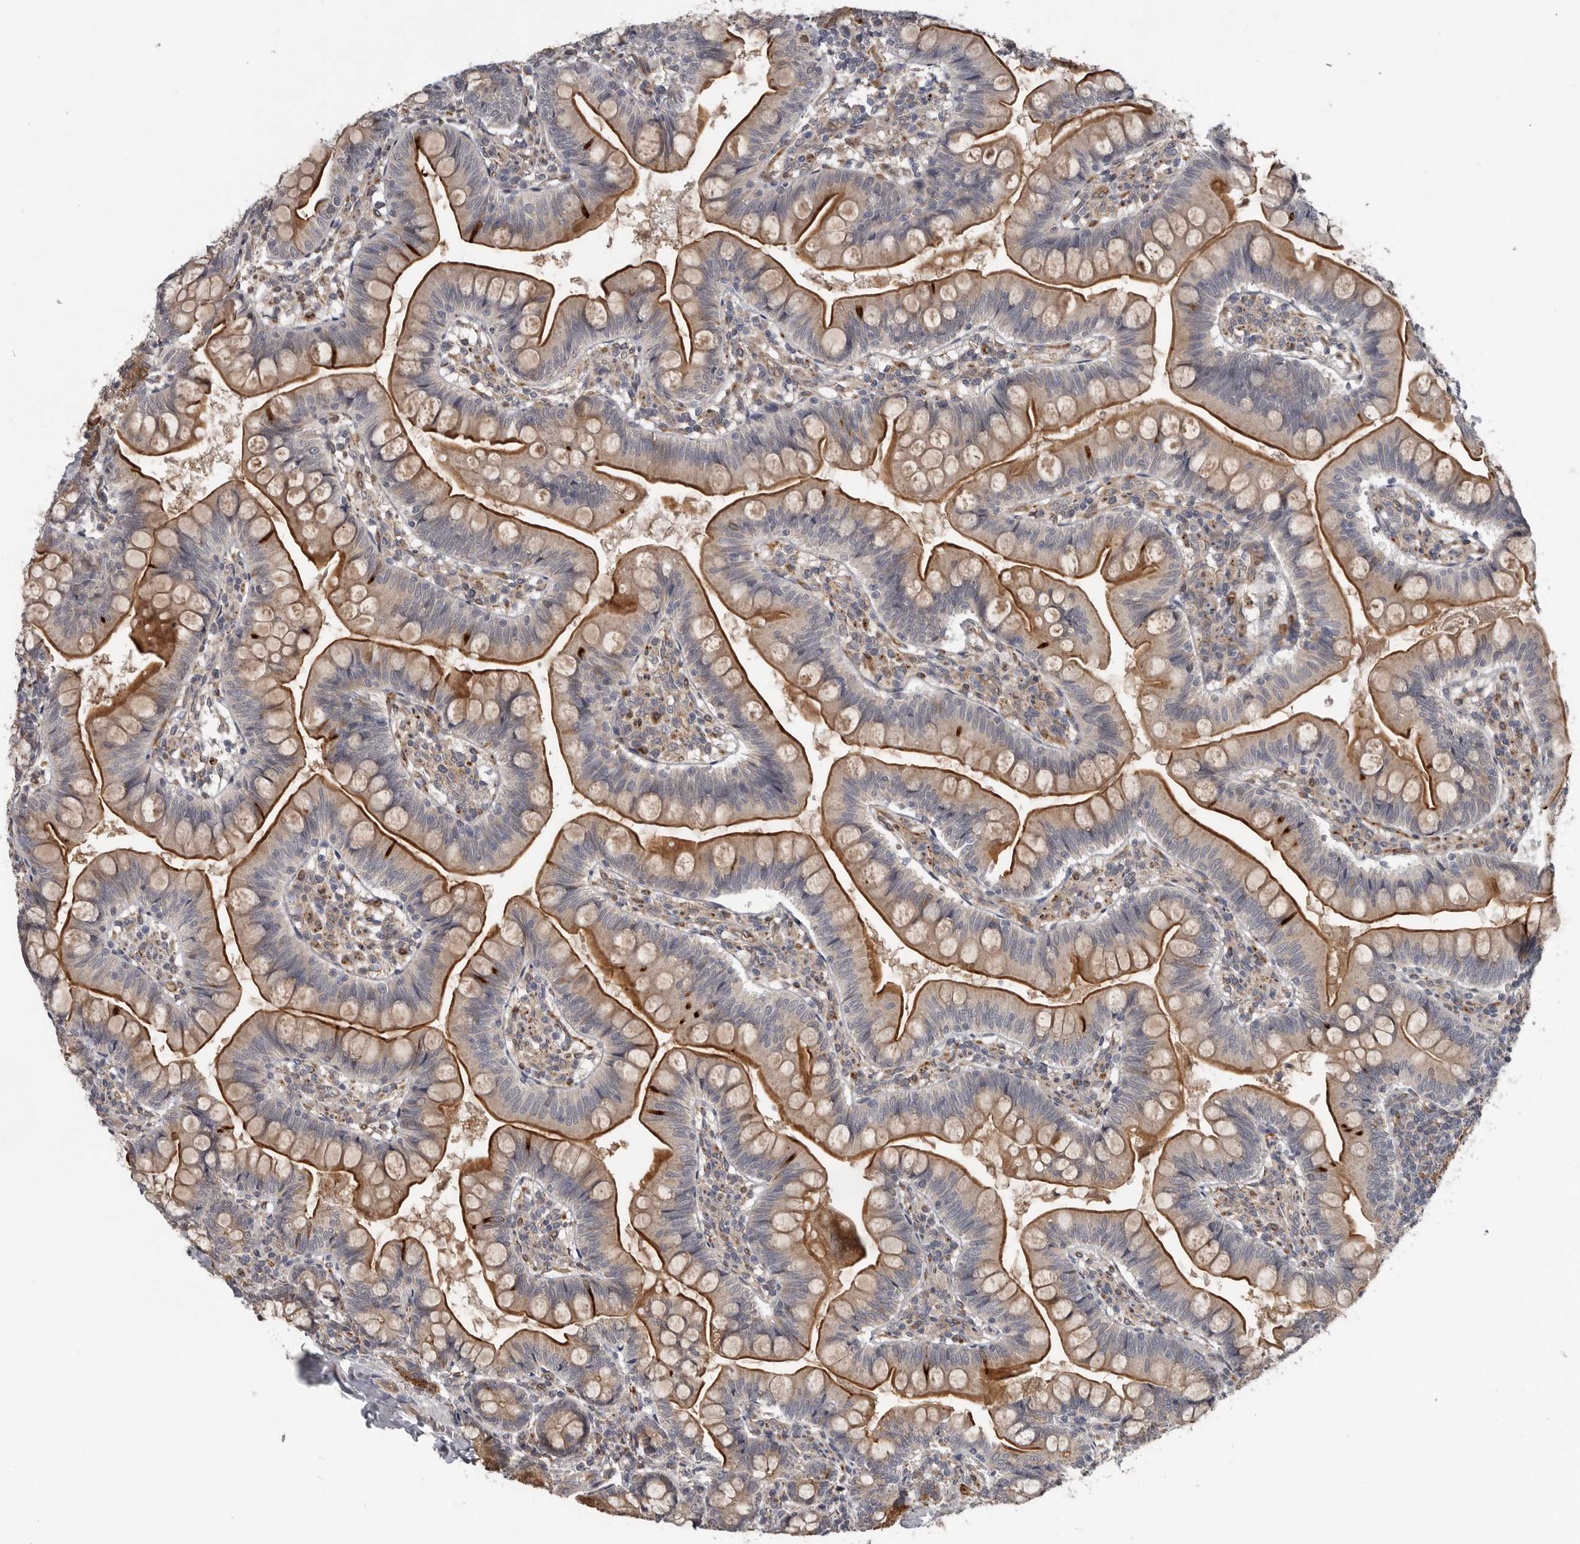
{"staining": {"intensity": "strong", "quantity": "25%-75%", "location": "cytoplasmic/membranous"}, "tissue": "small intestine", "cell_type": "Glandular cells", "image_type": "normal", "snomed": [{"axis": "morphology", "description": "Normal tissue, NOS"}, {"axis": "topography", "description": "Small intestine"}], "caption": "Immunohistochemistry (IHC) photomicrograph of benign small intestine: small intestine stained using IHC demonstrates high levels of strong protein expression localized specifically in the cytoplasmic/membranous of glandular cells, appearing as a cytoplasmic/membranous brown color.", "gene": "MTF1", "patient": {"sex": "male", "age": 7}}